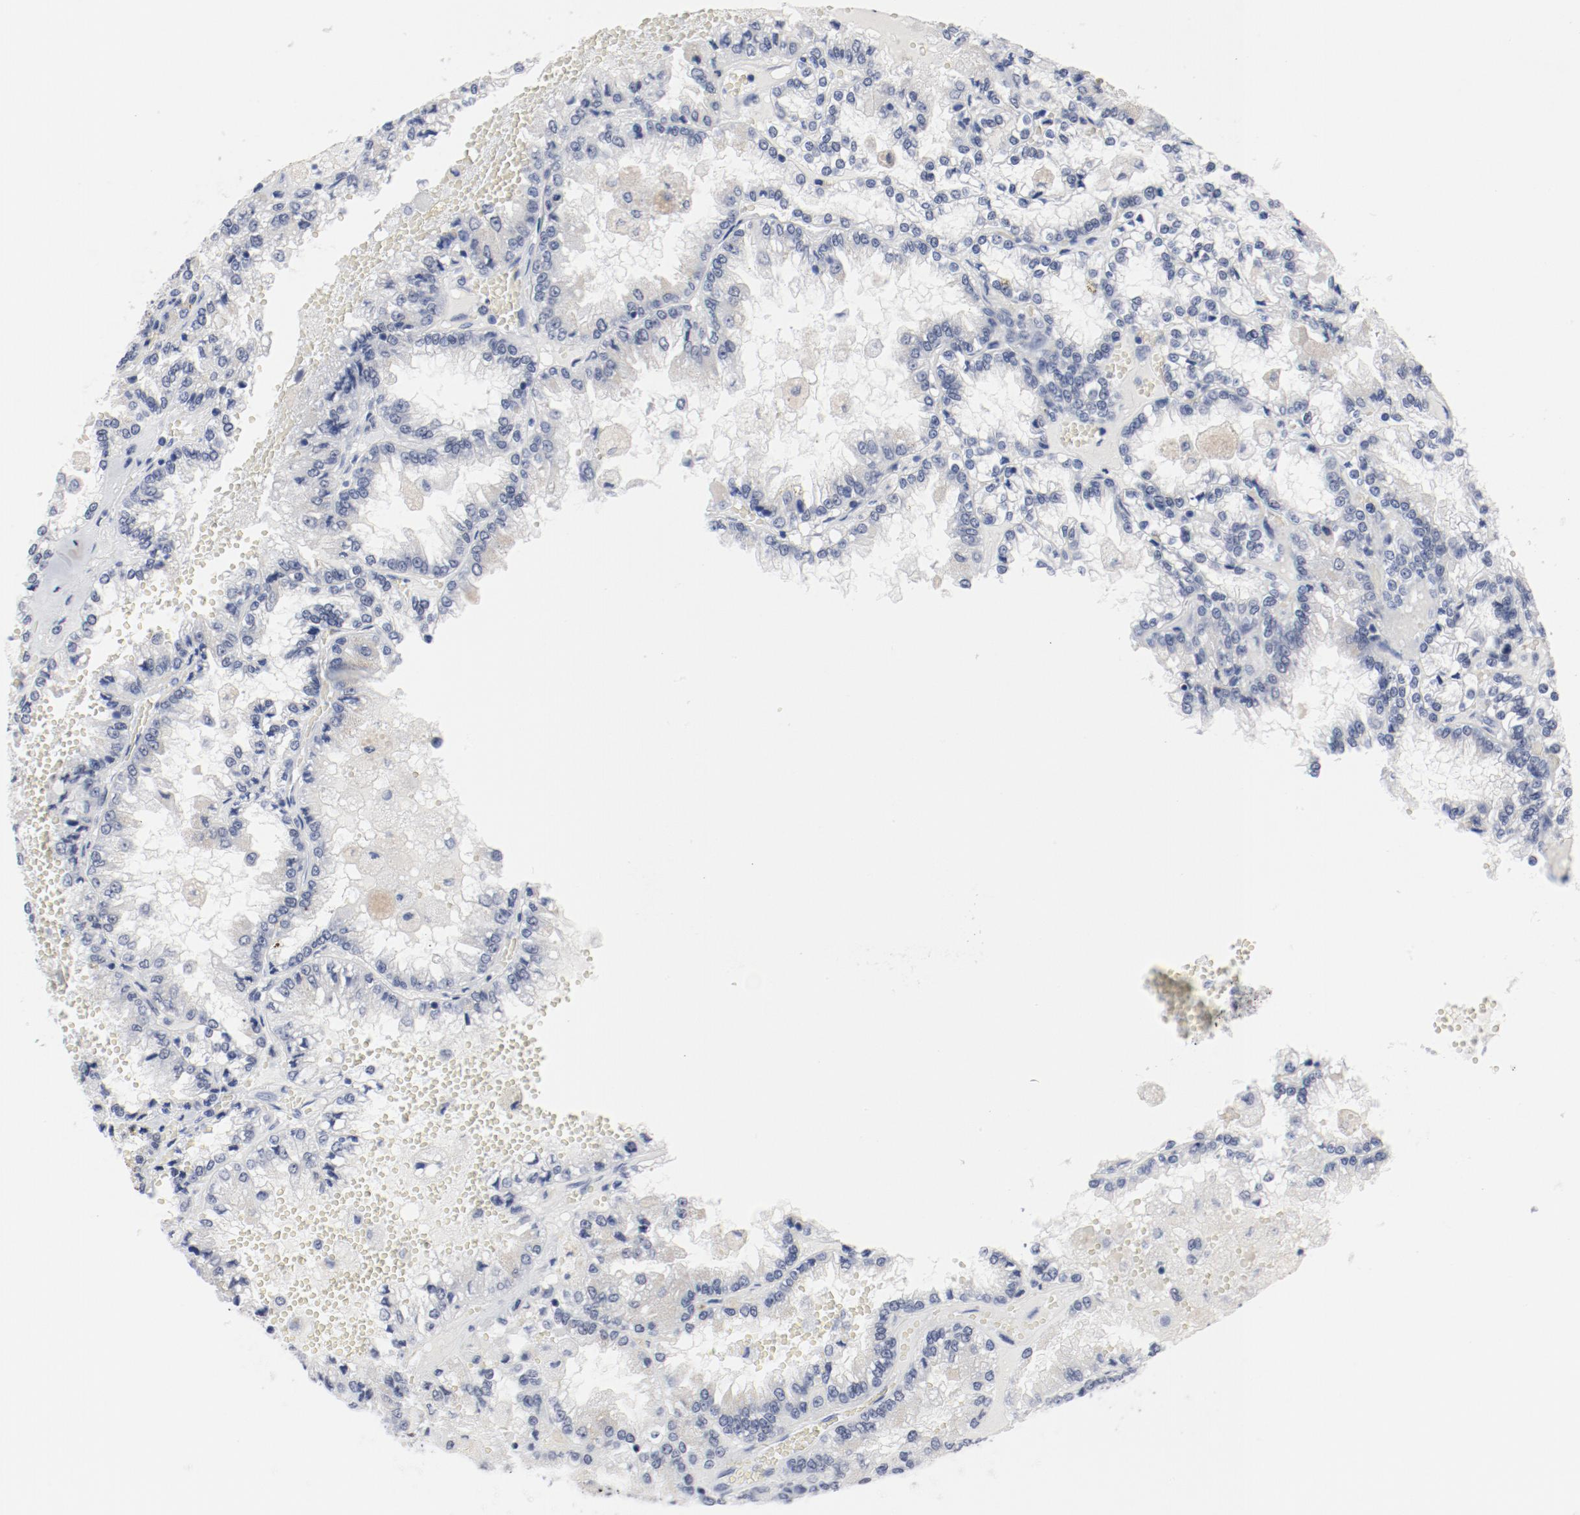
{"staining": {"intensity": "negative", "quantity": "none", "location": "none"}, "tissue": "renal cancer", "cell_type": "Tumor cells", "image_type": "cancer", "snomed": [{"axis": "morphology", "description": "Adenocarcinoma, NOS"}, {"axis": "topography", "description": "Kidney"}], "caption": "Renal adenocarcinoma was stained to show a protein in brown. There is no significant staining in tumor cells. (DAB immunohistochemistry (IHC) with hematoxylin counter stain).", "gene": "ARNT", "patient": {"sex": "female", "age": 56}}